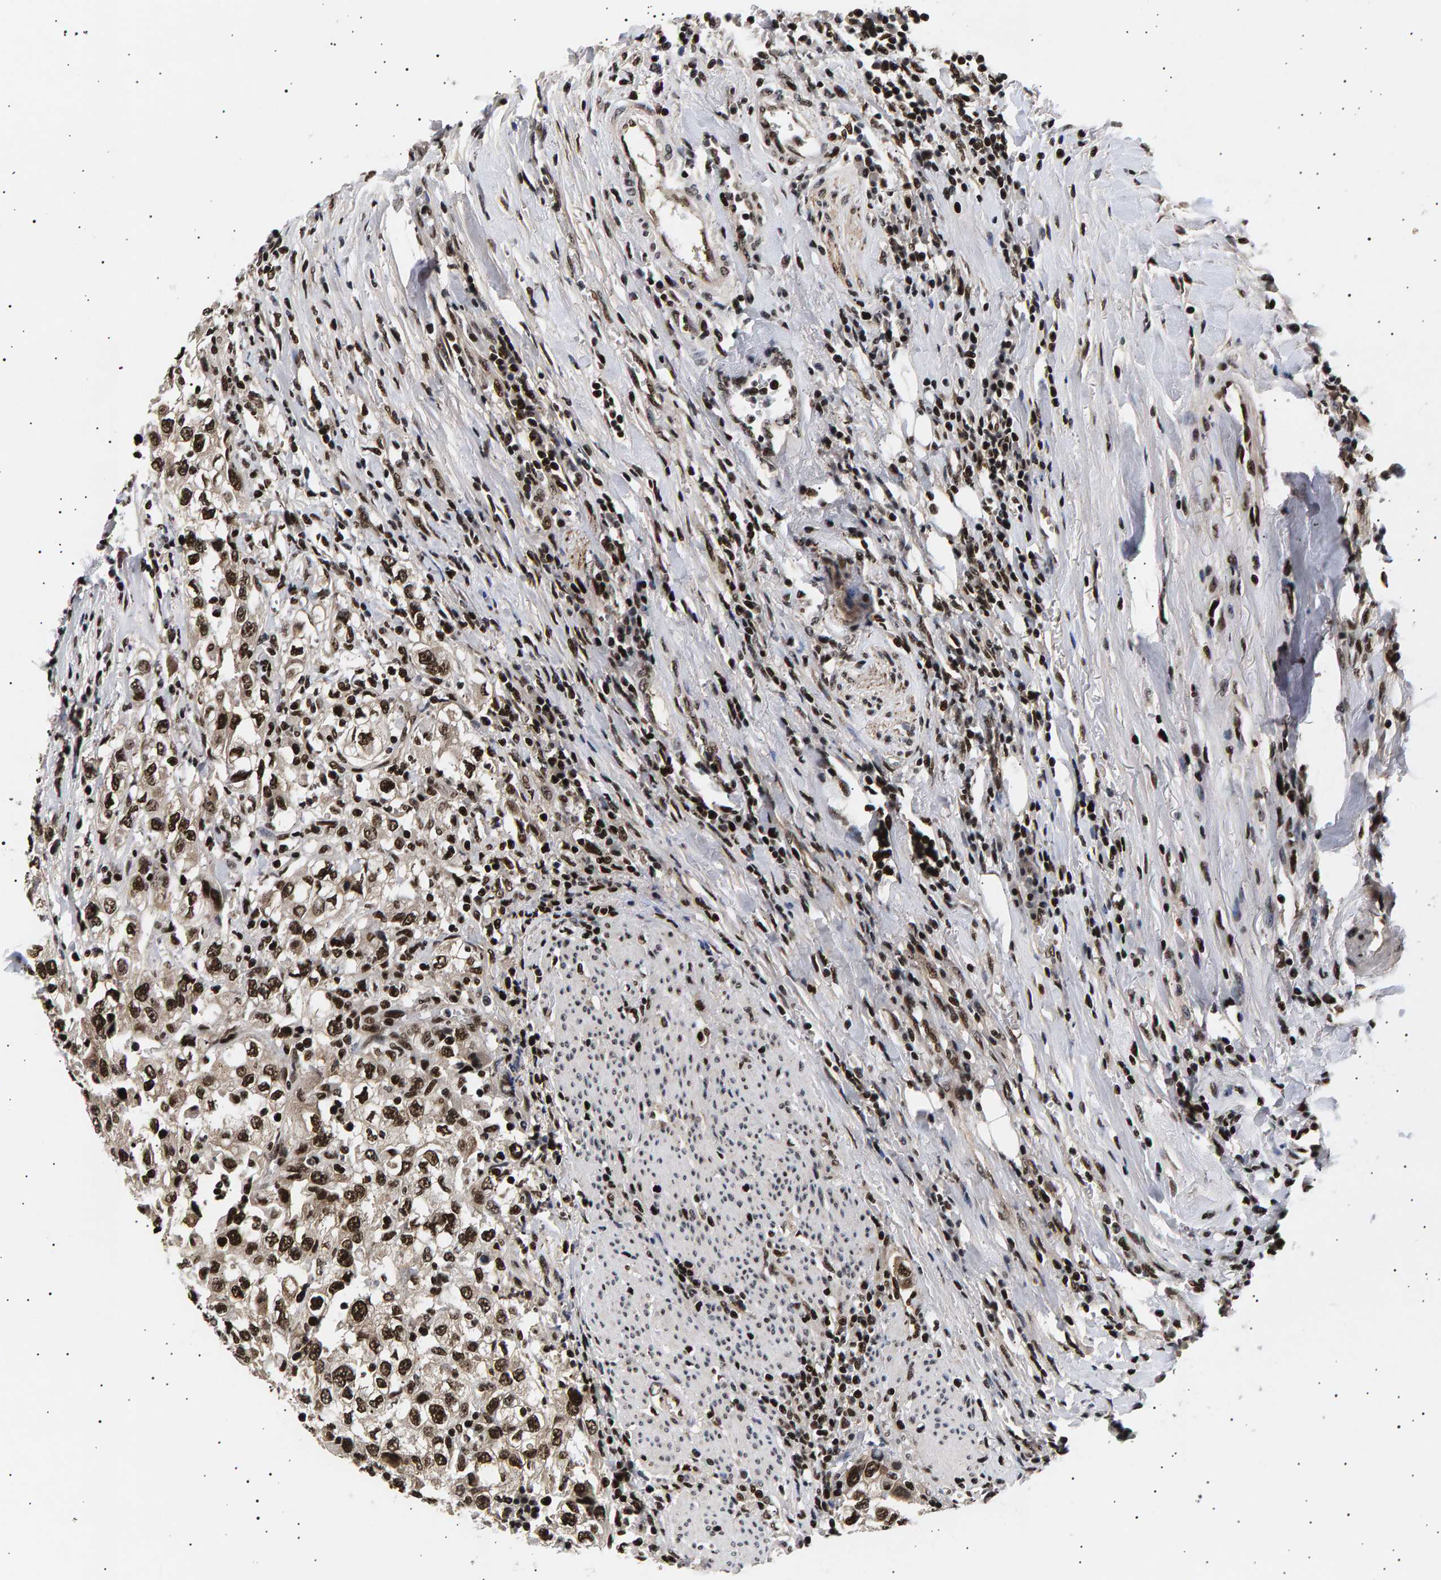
{"staining": {"intensity": "strong", "quantity": ">75%", "location": "nuclear"}, "tissue": "urothelial cancer", "cell_type": "Tumor cells", "image_type": "cancer", "snomed": [{"axis": "morphology", "description": "Urothelial carcinoma, High grade"}, {"axis": "topography", "description": "Urinary bladder"}], "caption": "DAB immunohistochemical staining of urothelial cancer reveals strong nuclear protein staining in approximately >75% of tumor cells. Immunohistochemistry stains the protein in brown and the nuclei are stained blue.", "gene": "ANKRD40", "patient": {"sex": "female", "age": 80}}